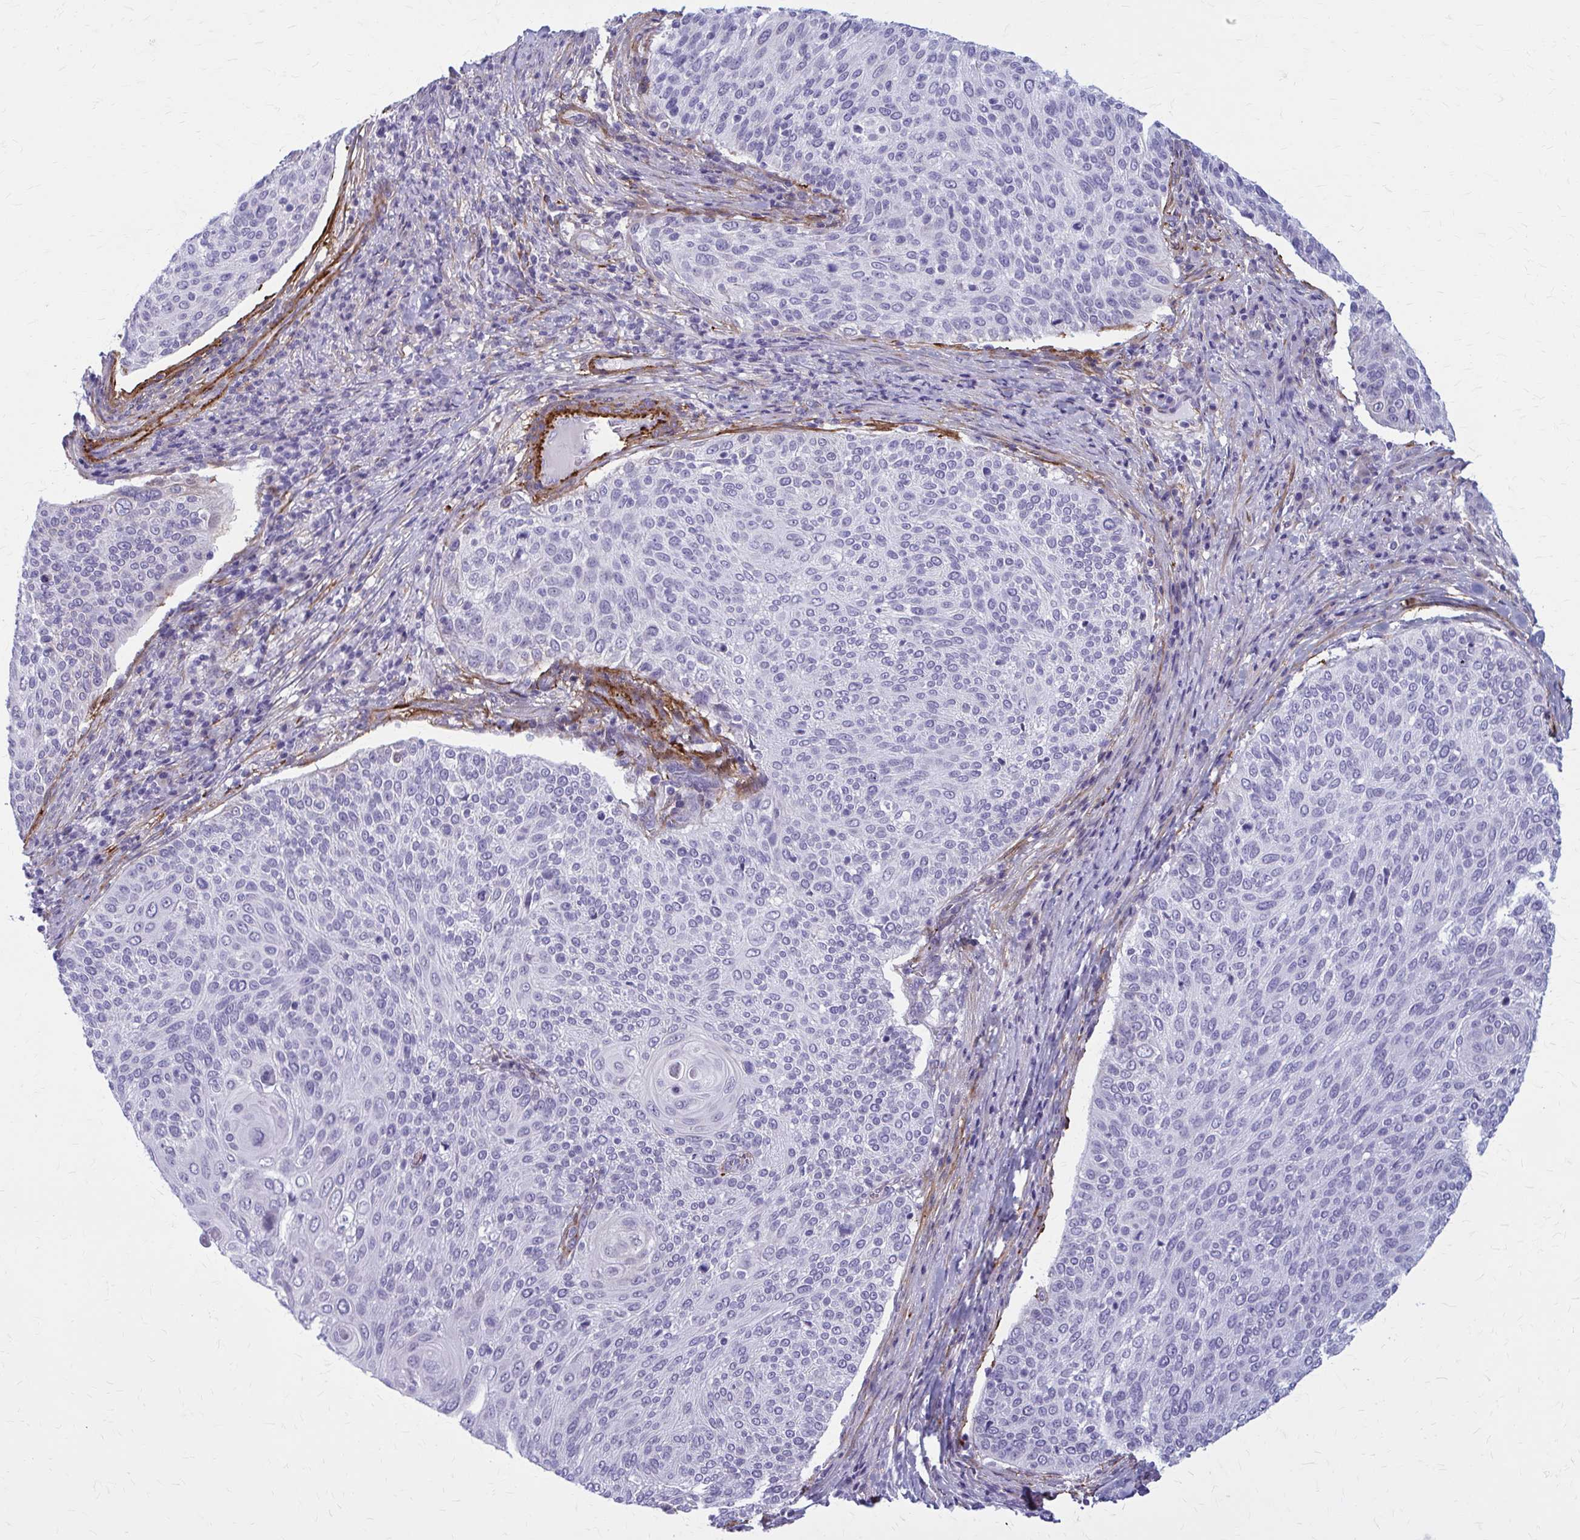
{"staining": {"intensity": "negative", "quantity": "none", "location": "none"}, "tissue": "cervical cancer", "cell_type": "Tumor cells", "image_type": "cancer", "snomed": [{"axis": "morphology", "description": "Squamous cell carcinoma, NOS"}, {"axis": "topography", "description": "Cervix"}], "caption": "Immunohistochemical staining of cervical cancer shows no significant expression in tumor cells. (Brightfield microscopy of DAB immunohistochemistry at high magnification).", "gene": "AKAP12", "patient": {"sex": "female", "age": 31}}